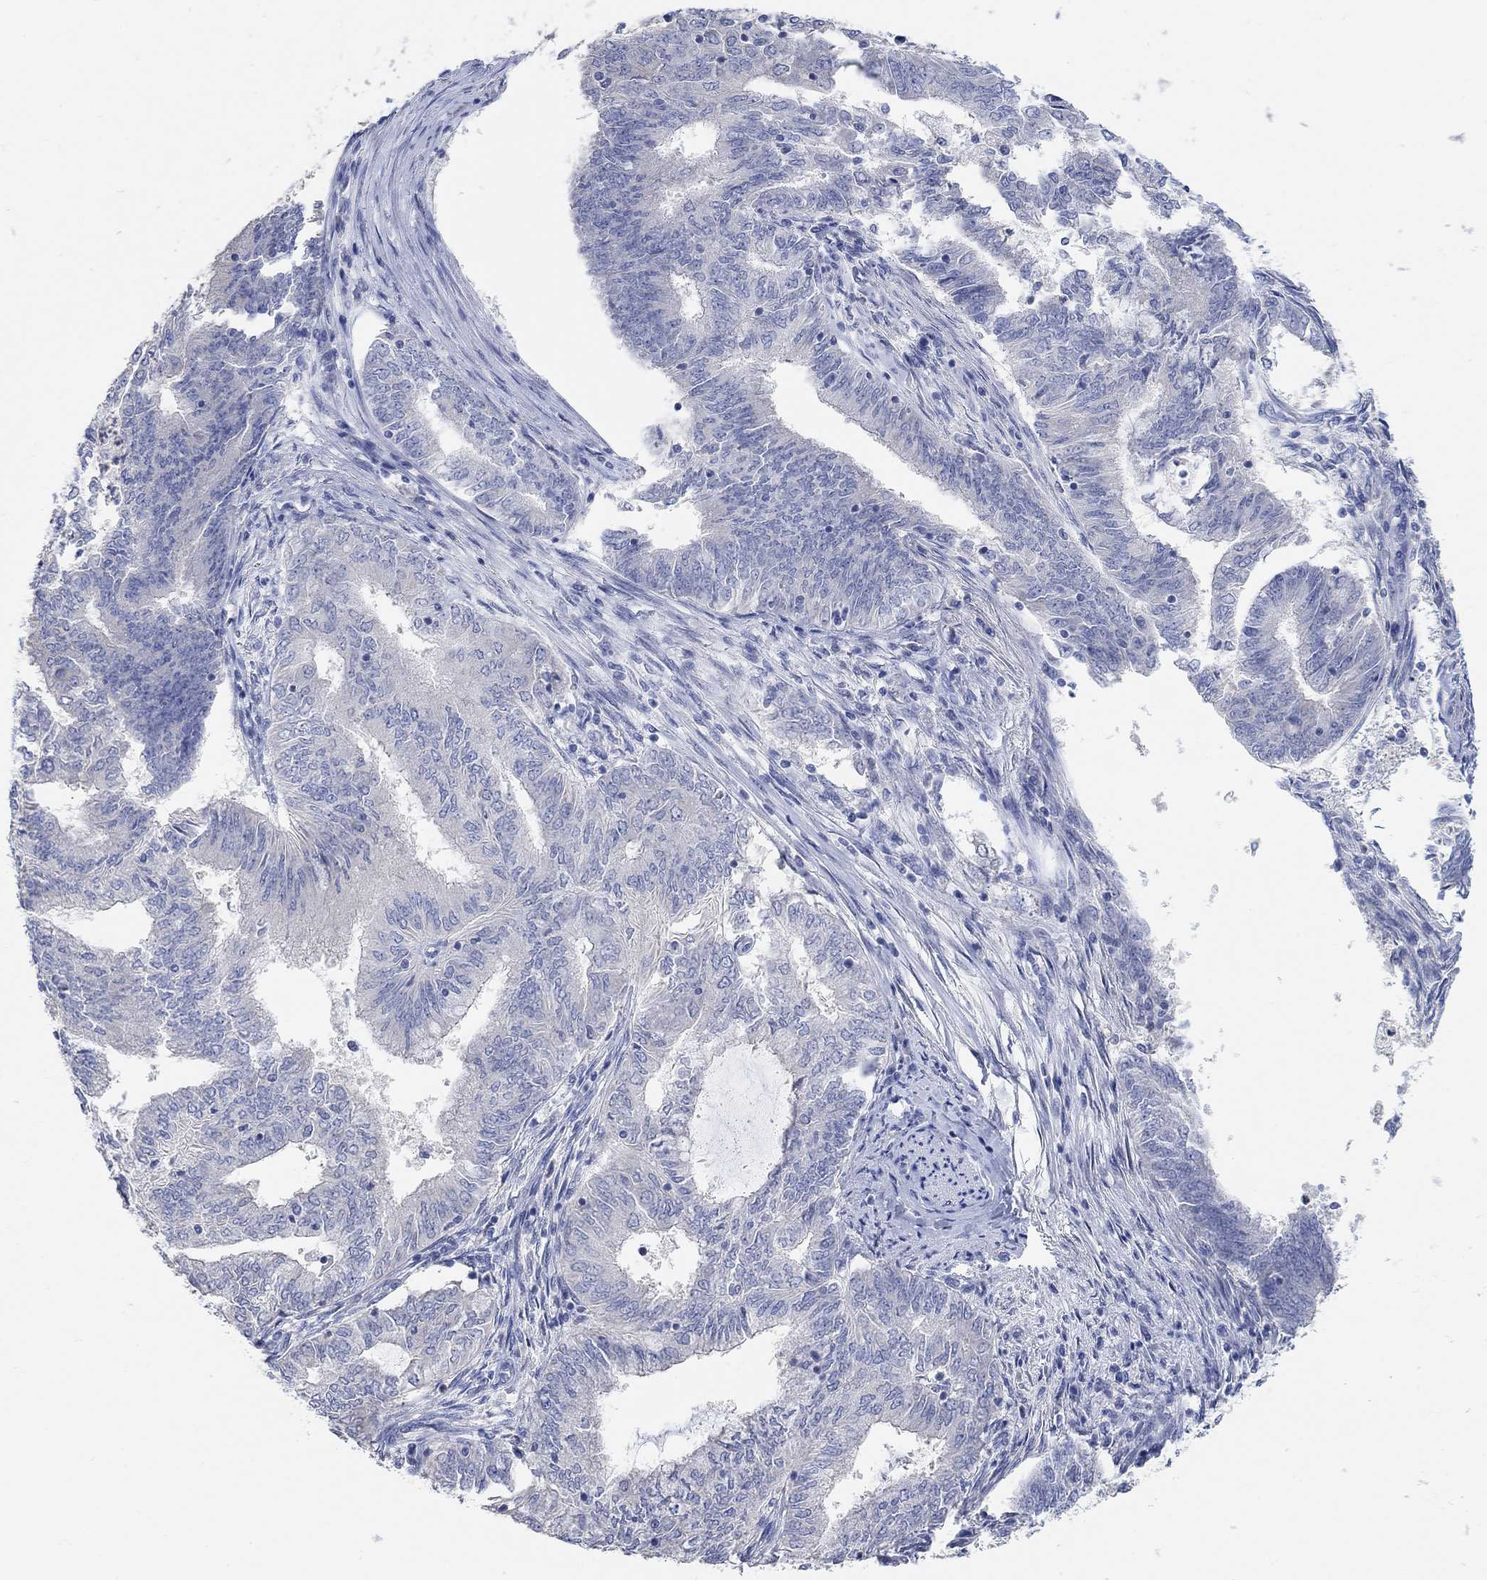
{"staining": {"intensity": "negative", "quantity": "none", "location": "none"}, "tissue": "endometrial cancer", "cell_type": "Tumor cells", "image_type": "cancer", "snomed": [{"axis": "morphology", "description": "Adenocarcinoma, NOS"}, {"axis": "topography", "description": "Endometrium"}], "caption": "Tumor cells are negative for brown protein staining in endometrial cancer (adenocarcinoma).", "gene": "NLRP14", "patient": {"sex": "female", "age": 62}}